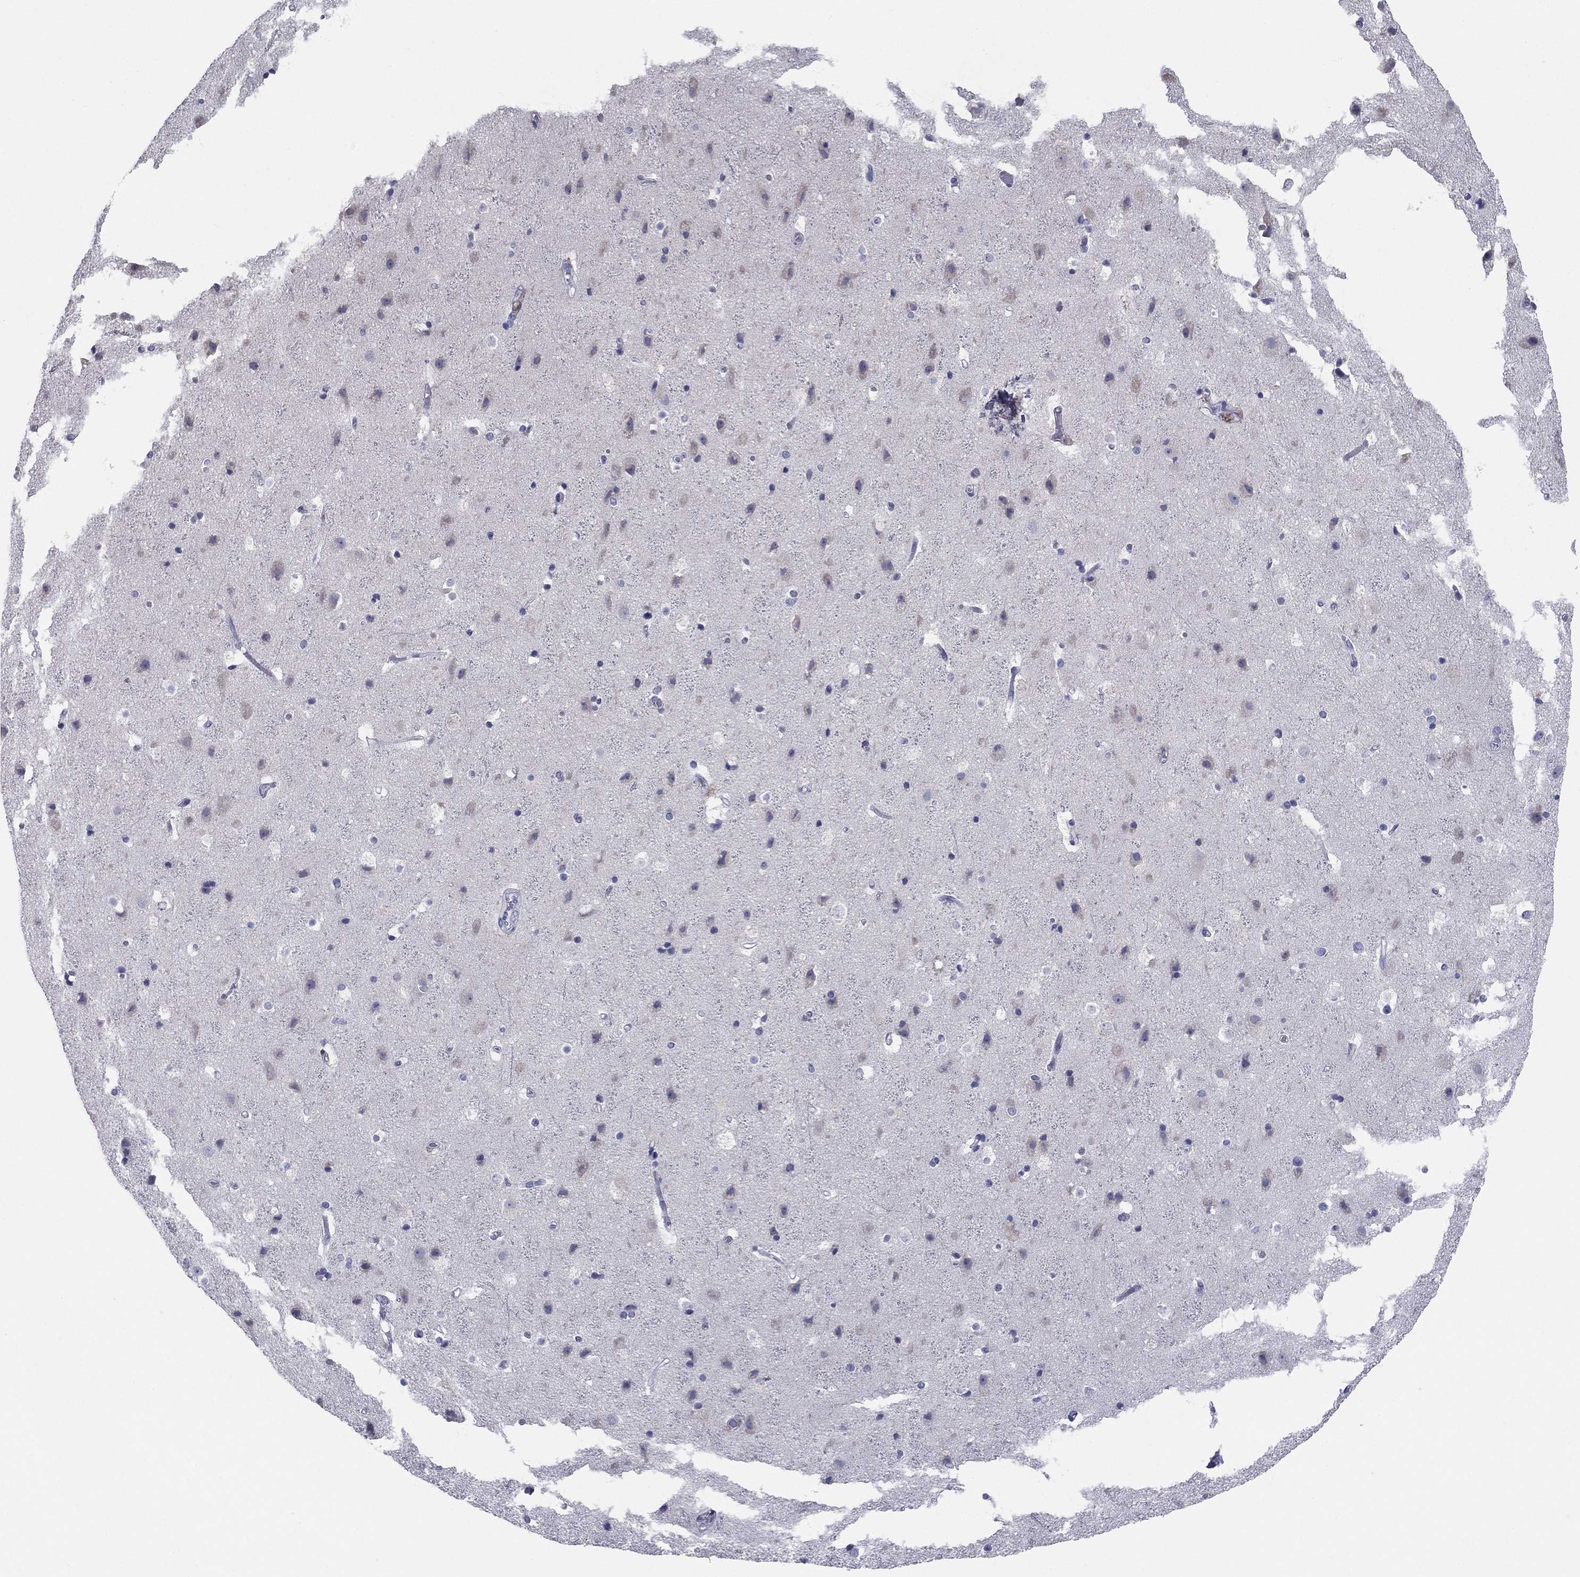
{"staining": {"intensity": "negative", "quantity": "none", "location": "none"}, "tissue": "cerebral cortex", "cell_type": "Endothelial cells", "image_type": "normal", "snomed": [{"axis": "morphology", "description": "Normal tissue, NOS"}, {"axis": "topography", "description": "Cerebral cortex"}], "caption": "Cerebral cortex stained for a protein using IHC demonstrates no expression endothelial cells.", "gene": "GRK7", "patient": {"sex": "female", "age": 52}}